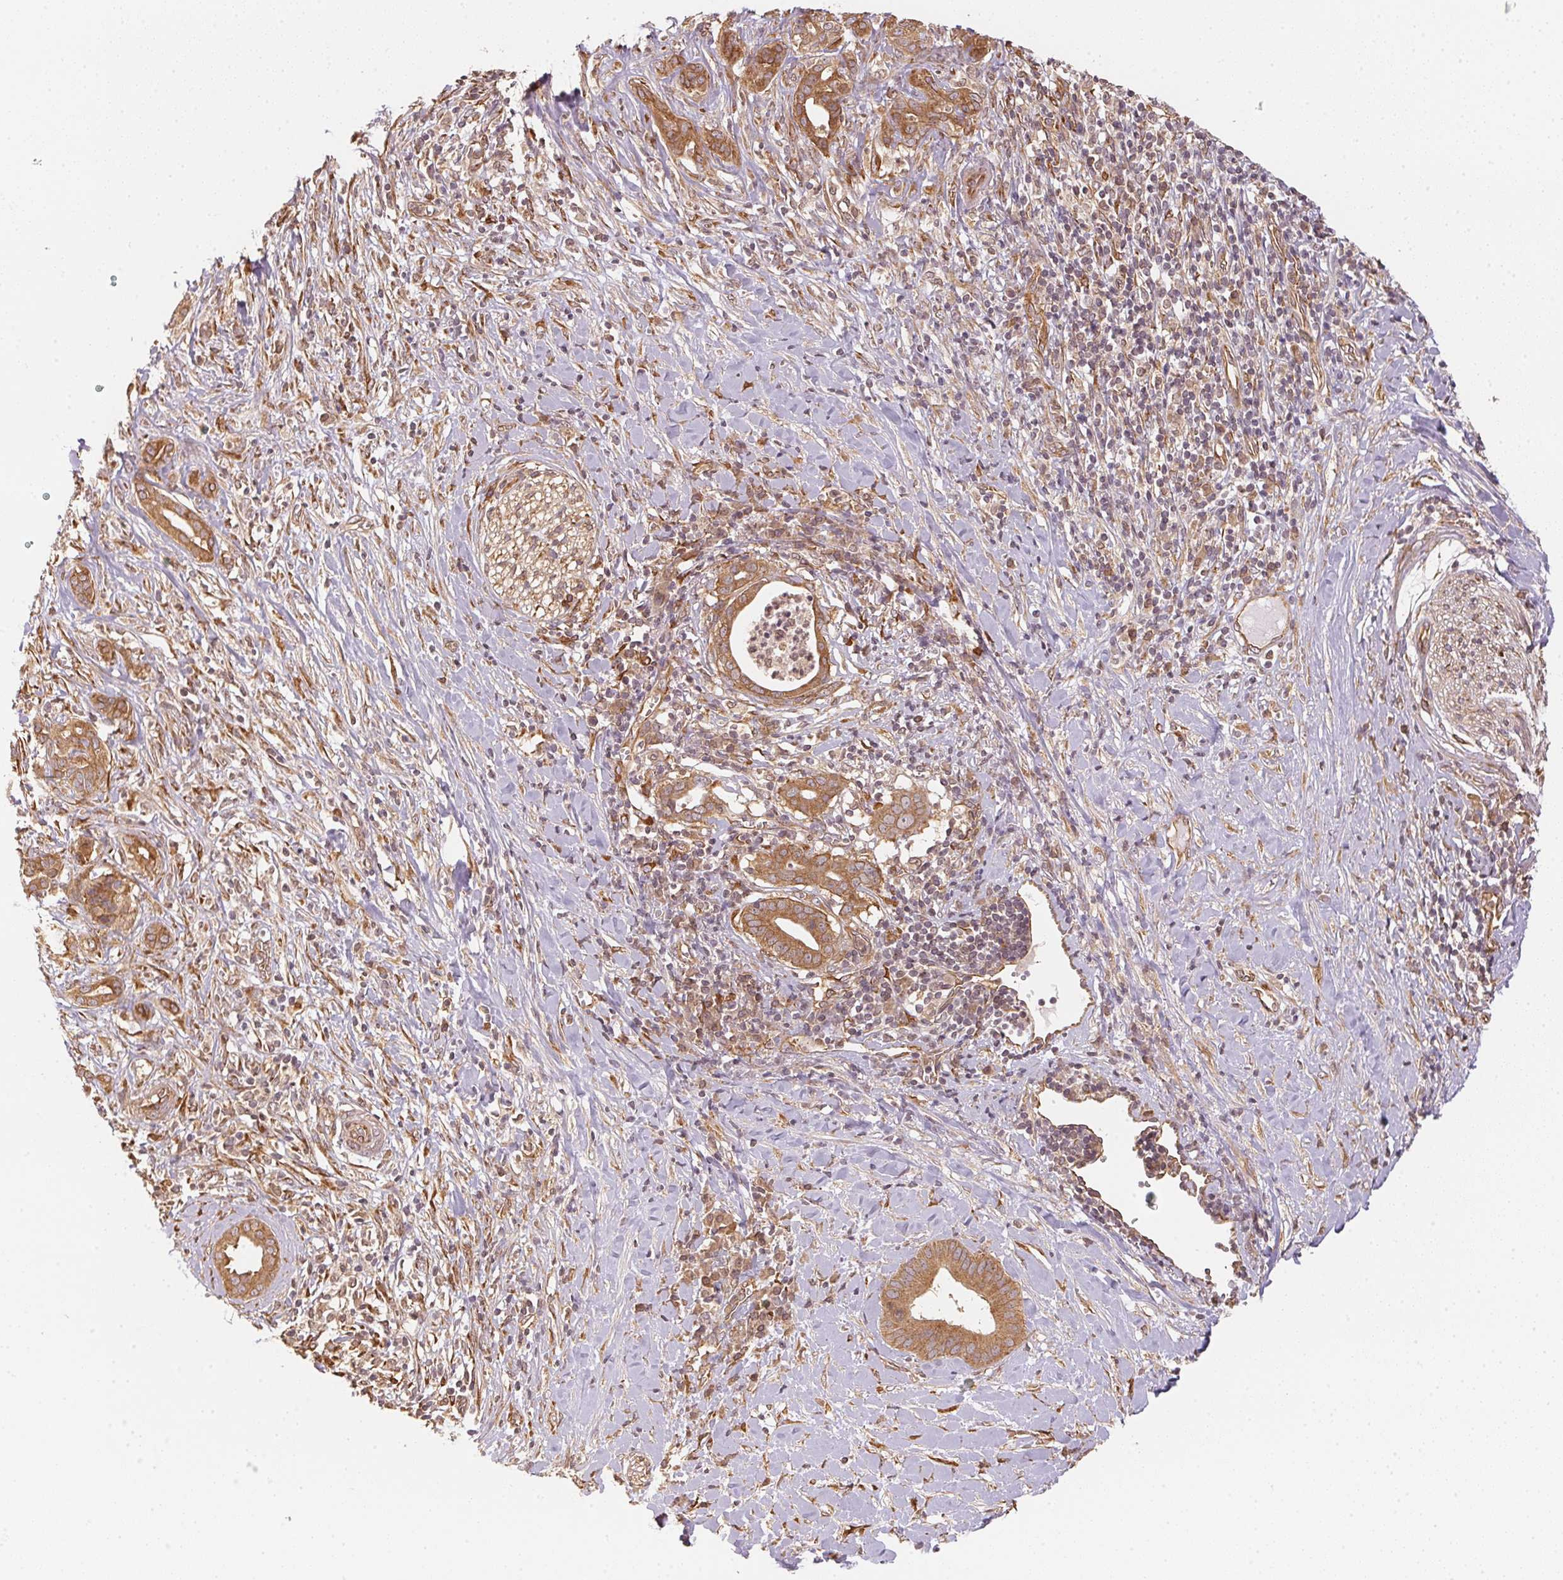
{"staining": {"intensity": "moderate", "quantity": ">75%", "location": "cytoplasmic/membranous"}, "tissue": "pancreatic cancer", "cell_type": "Tumor cells", "image_type": "cancer", "snomed": [{"axis": "morphology", "description": "Adenocarcinoma, NOS"}, {"axis": "topography", "description": "Pancreas"}], "caption": "The immunohistochemical stain shows moderate cytoplasmic/membranous expression in tumor cells of pancreatic adenocarcinoma tissue.", "gene": "STRN4", "patient": {"sex": "male", "age": 61}}